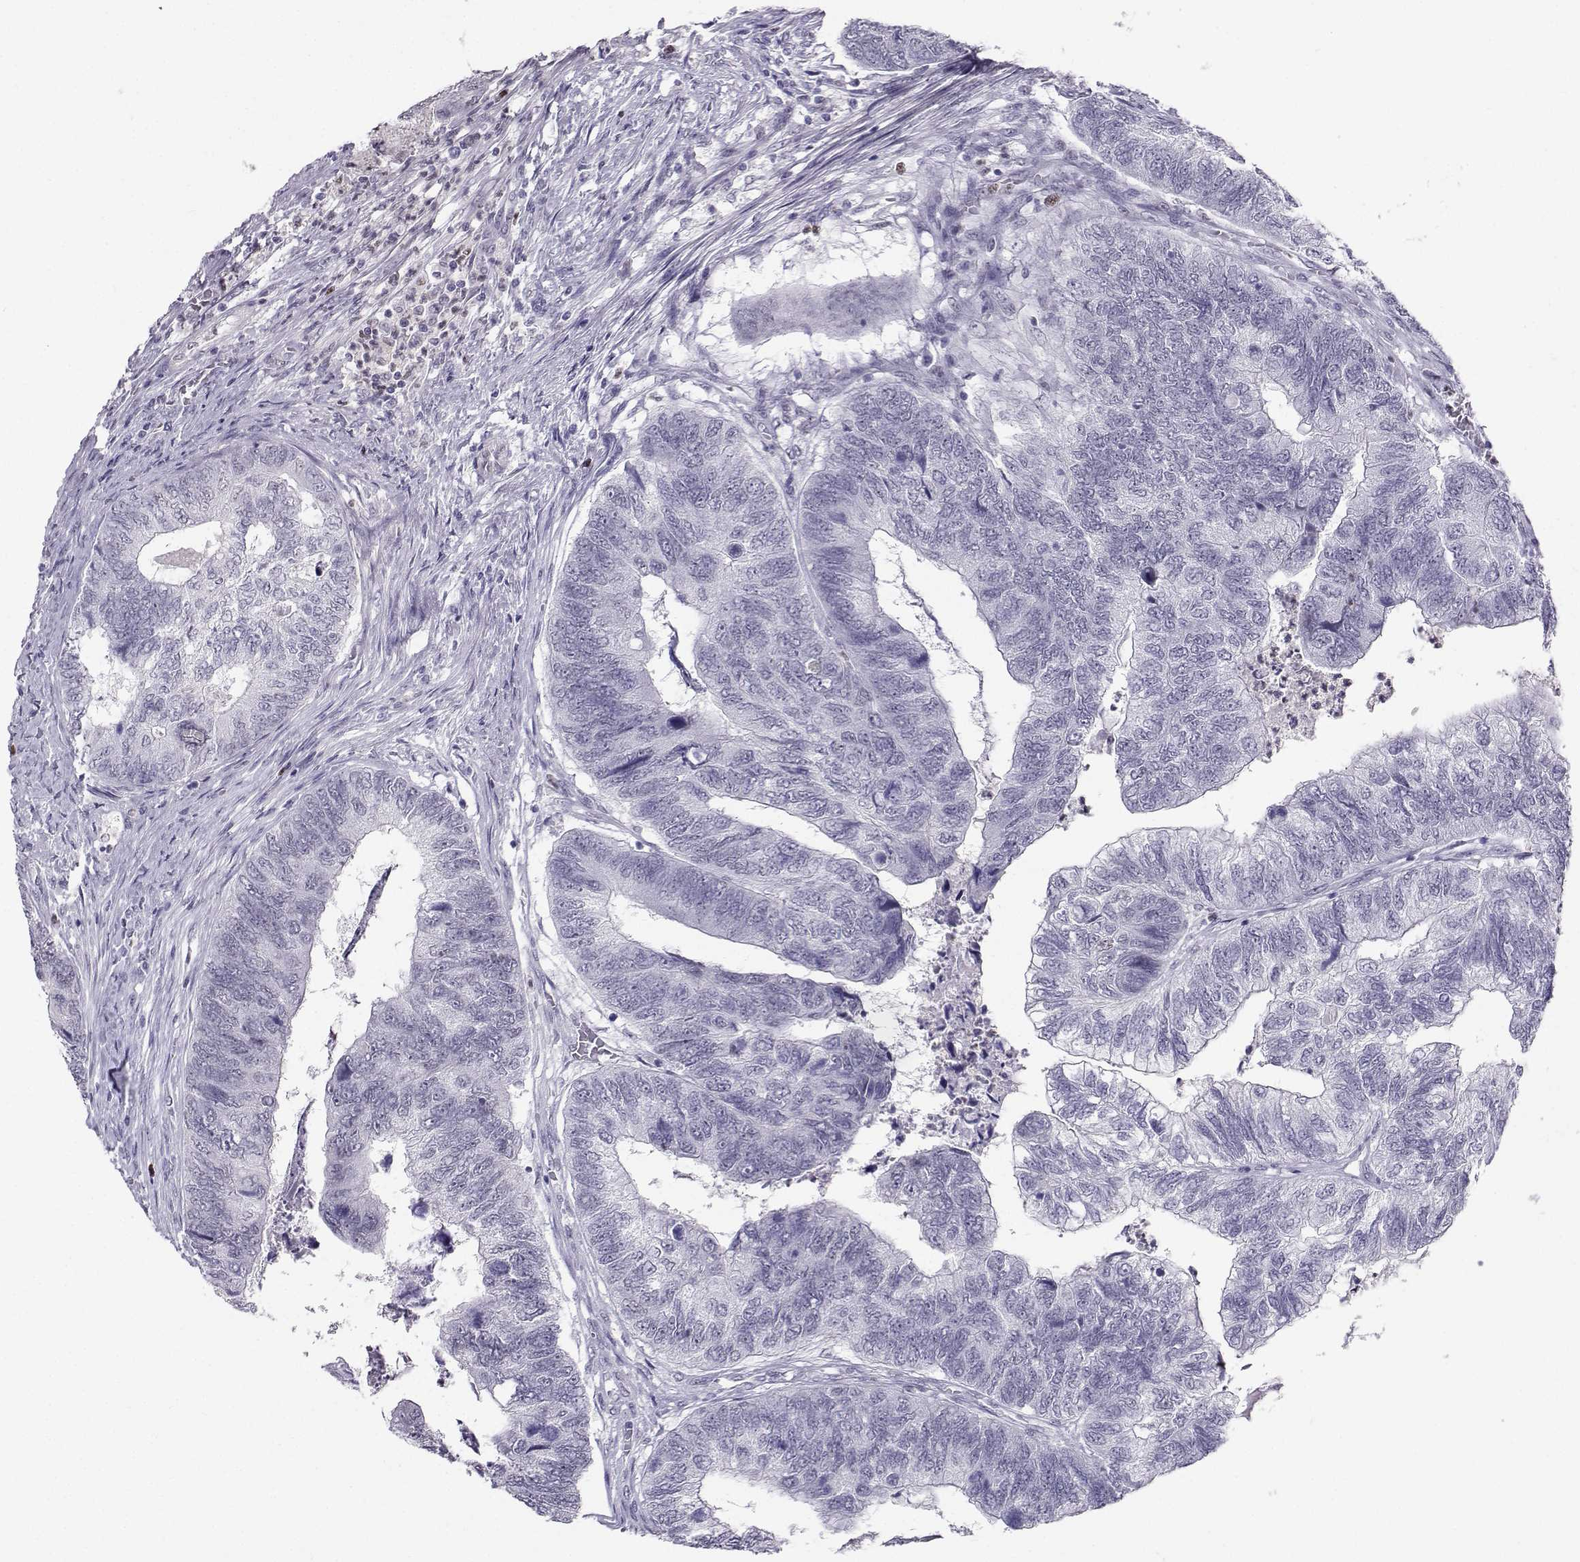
{"staining": {"intensity": "negative", "quantity": "none", "location": "none"}, "tissue": "colorectal cancer", "cell_type": "Tumor cells", "image_type": "cancer", "snomed": [{"axis": "morphology", "description": "Adenocarcinoma, NOS"}, {"axis": "topography", "description": "Colon"}], "caption": "The immunohistochemistry photomicrograph has no significant expression in tumor cells of adenocarcinoma (colorectal) tissue.", "gene": "TEDC2", "patient": {"sex": "female", "age": 67}}